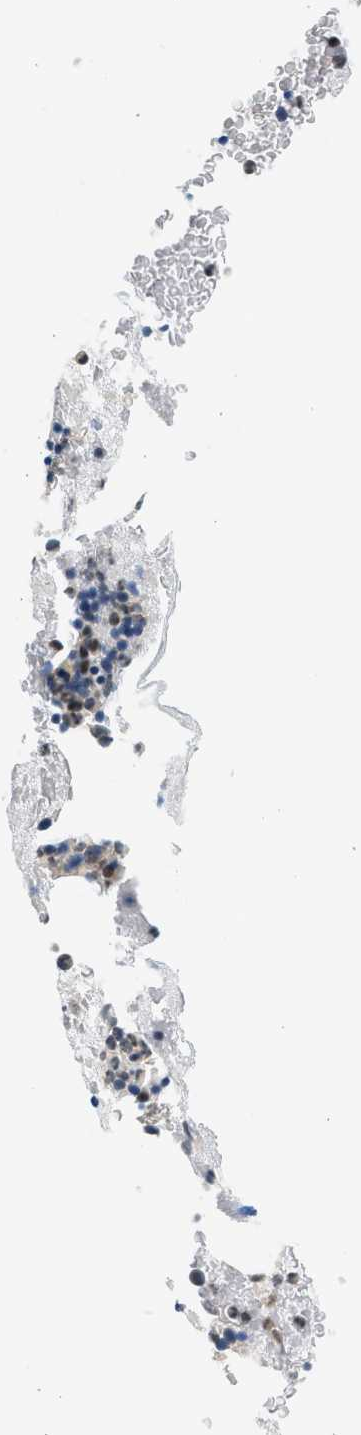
{"staining": {"intensity": "weak", "quantity": "<25%", "location": "nuclear"}, "tissue": "bone marrow", "cell_type": "Hematopoietic cells", "image_type": "normal", "snomed": [{"axis": "morphology", "description": "Normal tissue, NOS"}, {"axis": "morphology", "description": "Inflammation, NOS"}, {"axis": "topography", "description": "Bone marrow"}], "caption": "A photomicrograph of human bone marrow is negative for staining in hematopoietic cells. (Stains: DAB immunohistochemistry with hematoxylin counter stain, Microscopy: brightfield microscopy at high magnification).", "gene": "HIPK1", "patient": {"sex": "male", "age": 63}}